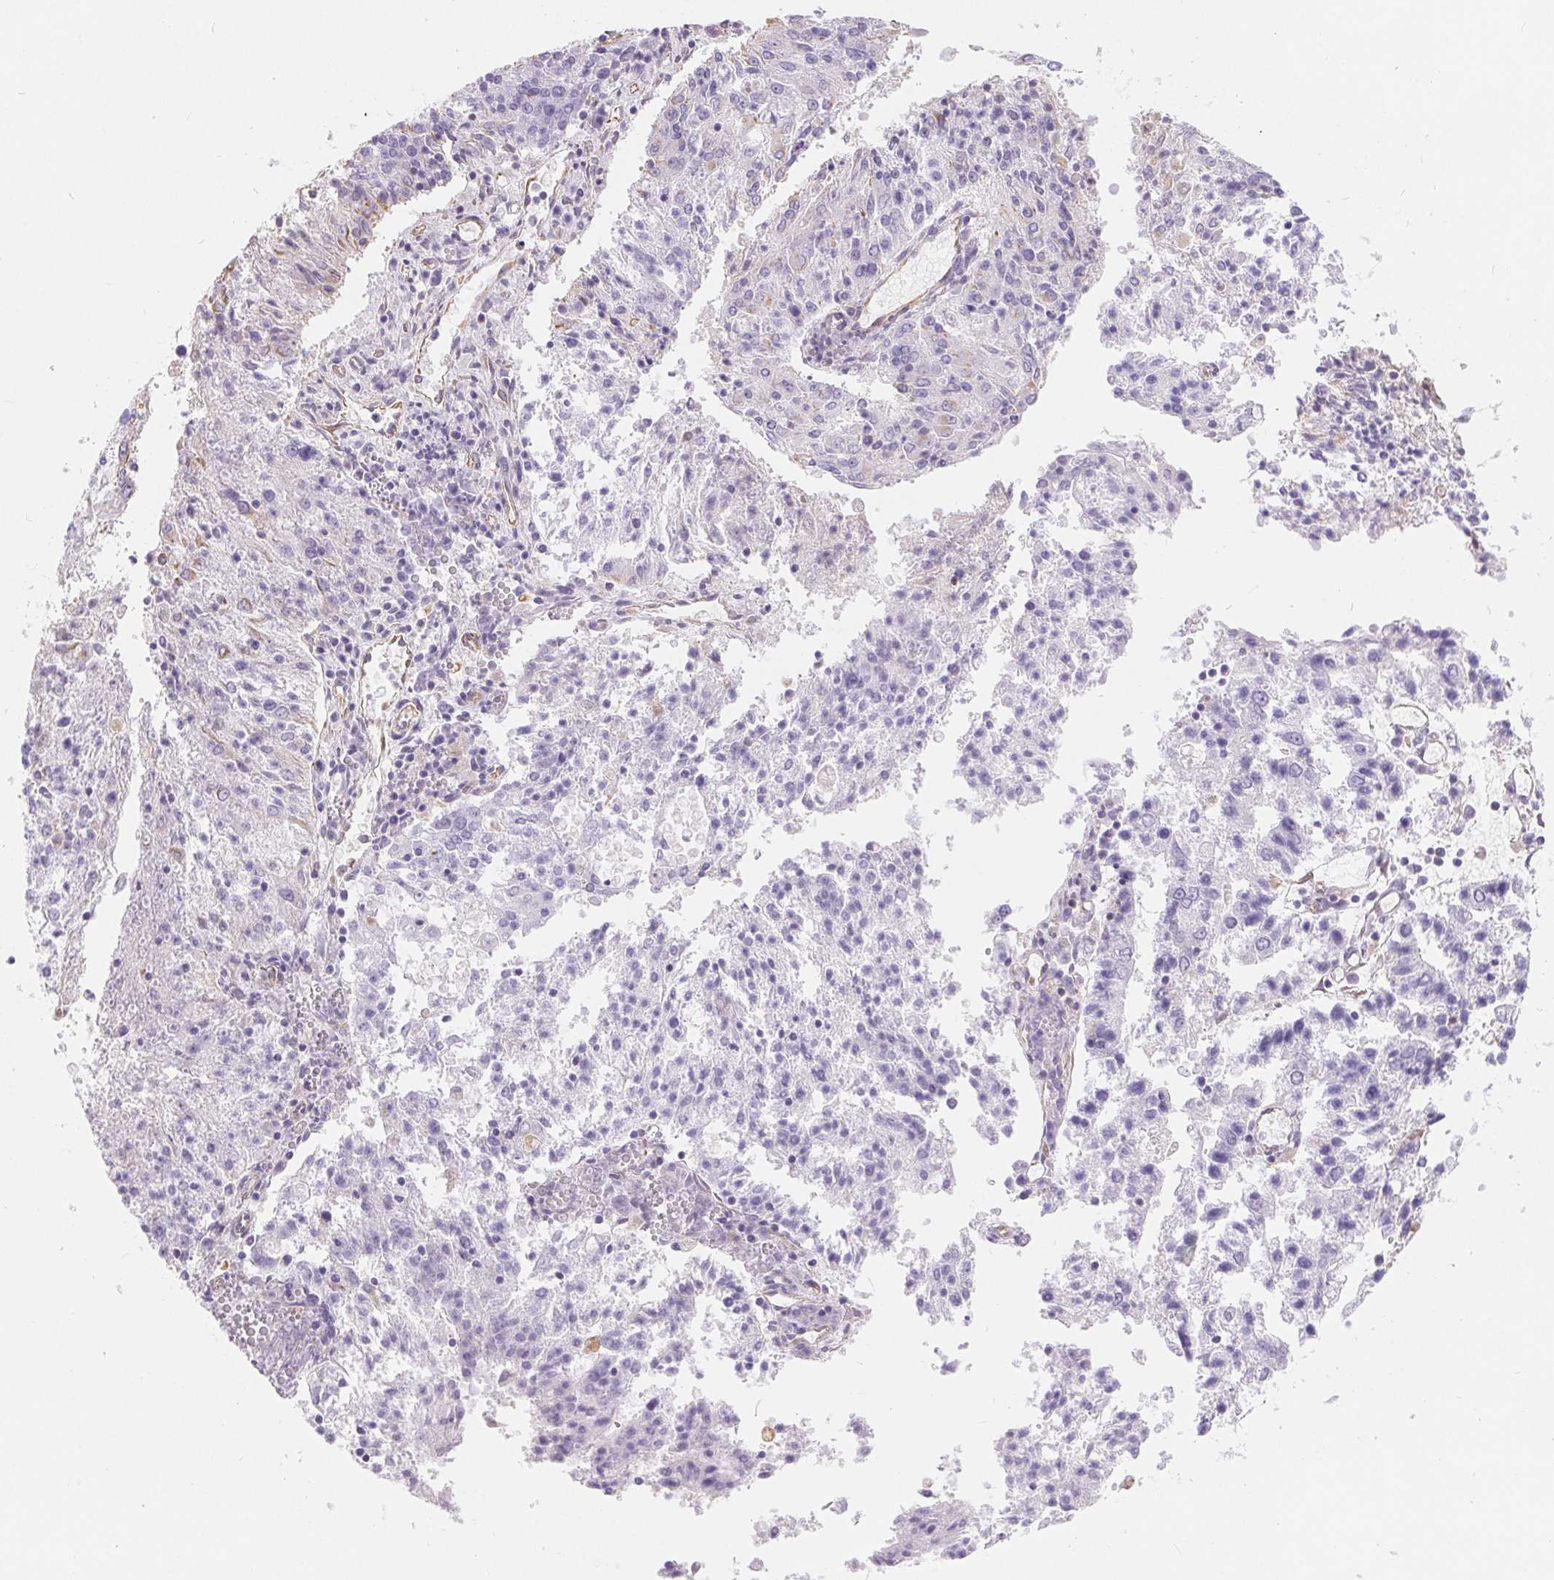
{"staining": {"intensity": "negative", "quantity": "none", "location": "none"}, "tissue": "endometrial cancer", "cell_type": "Tumor cells", "image_type": "cancer", "snomed": [{"axis": "morphology", "description": "Adenocarcinoma, NOS"}, {"axis": "topography", "description": "Endometrium"}], "caption": "A histopathology image of human endometrial cancer (adenocarcinoma) is negative for staining in tumor cells.", "gene": "GFAP", "patient": {"sex": "female", "age": 82}}